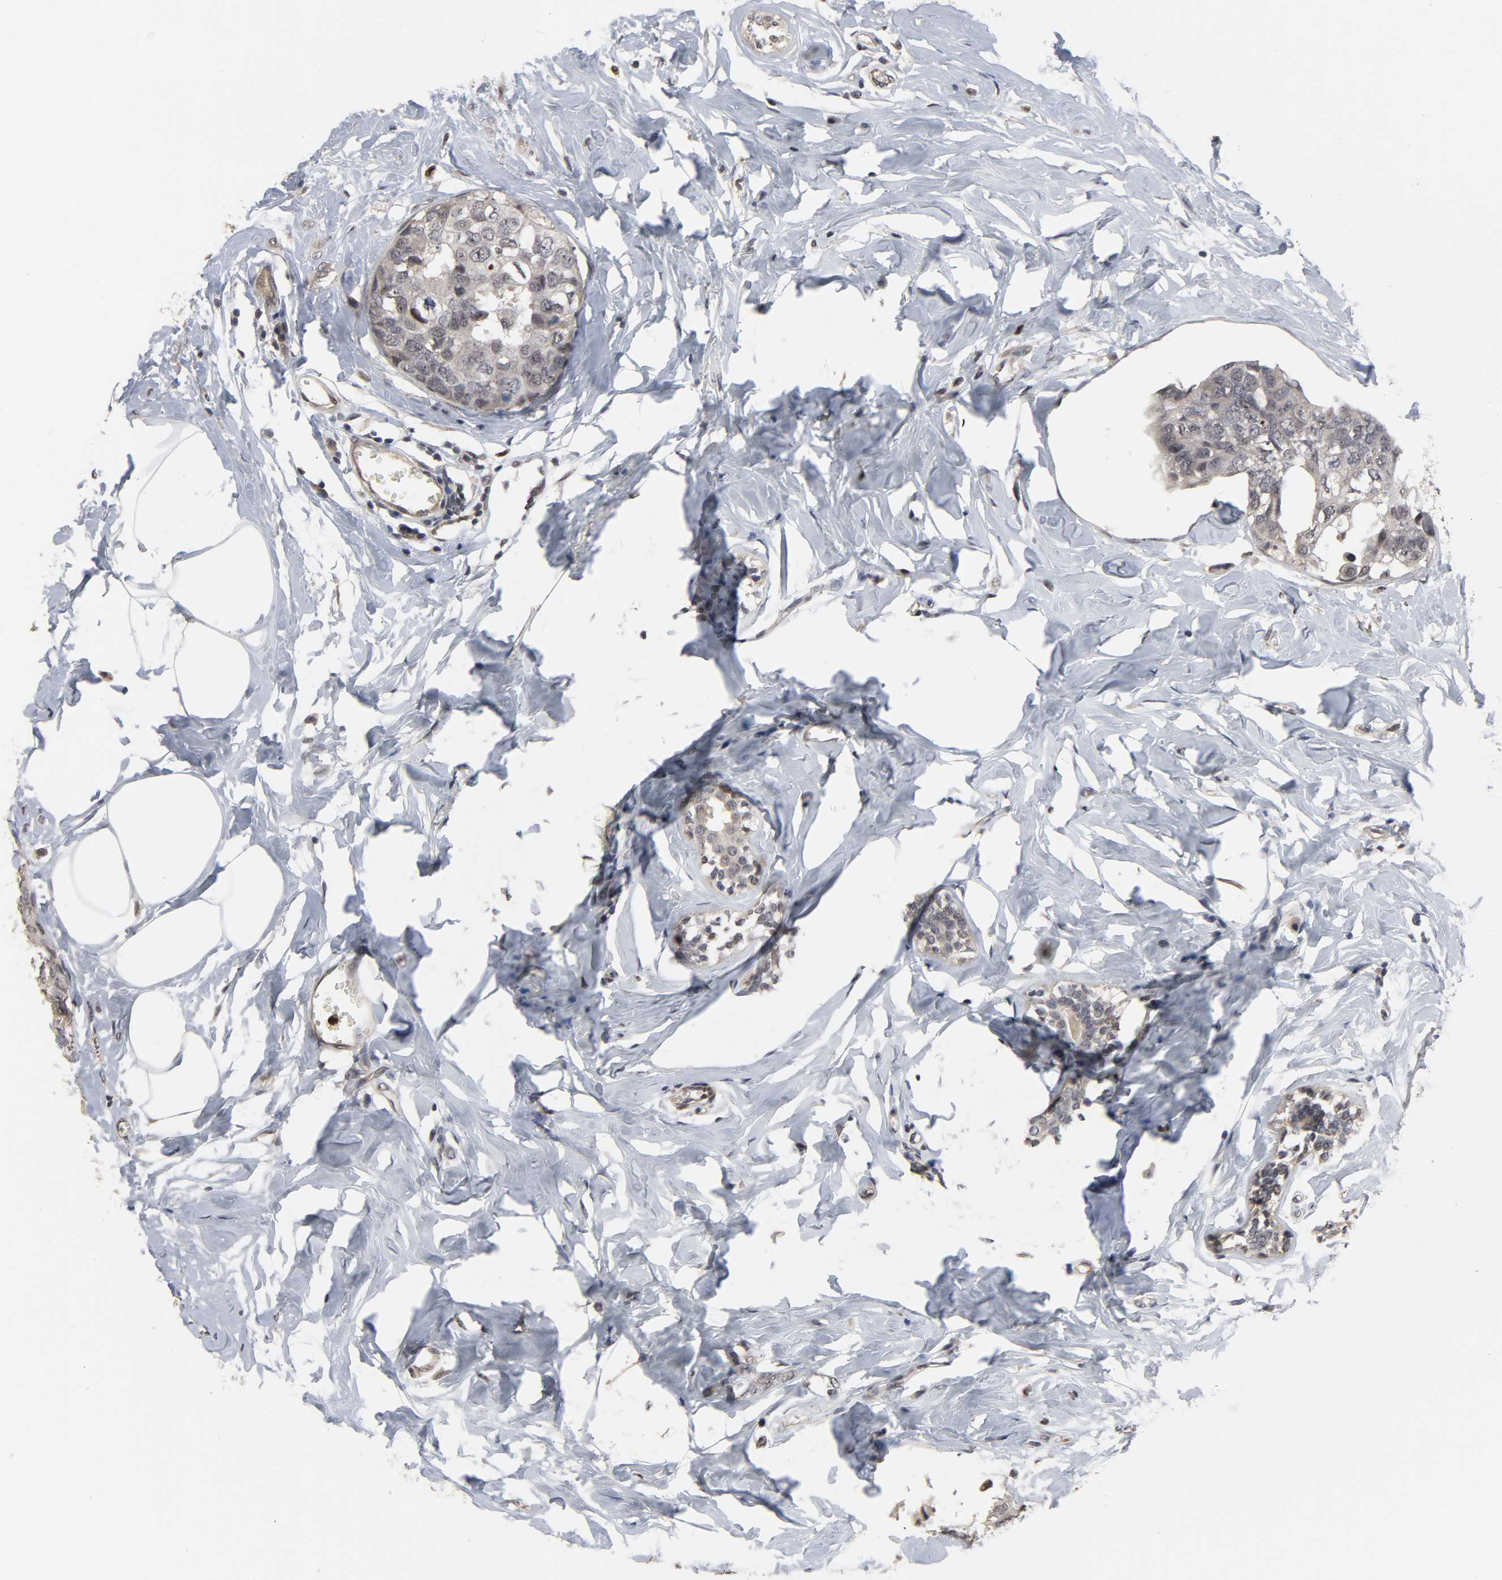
{"staining": {"intensity": "negative", "quantity": "none", "location": "none"}, "tissue": "breast cancer", "cell_type": "Tumor cells", "image_type": "cancer", "snomed": [{"axis": "morphology", "description": "Normal tissue, NOS"}, {"axis": "morphology", "description": "Duct carcinoma"}, {"axis": "topography", "description": "Breast"}], "caption": "Immunohistochemistry (IHC) micrograph of neoplastic tissue: breast cancer stained with DAB displays no significant protein staining in tumor cells.", "gene": "RTL5", "patient": {"sex": "female", "age": 50}}